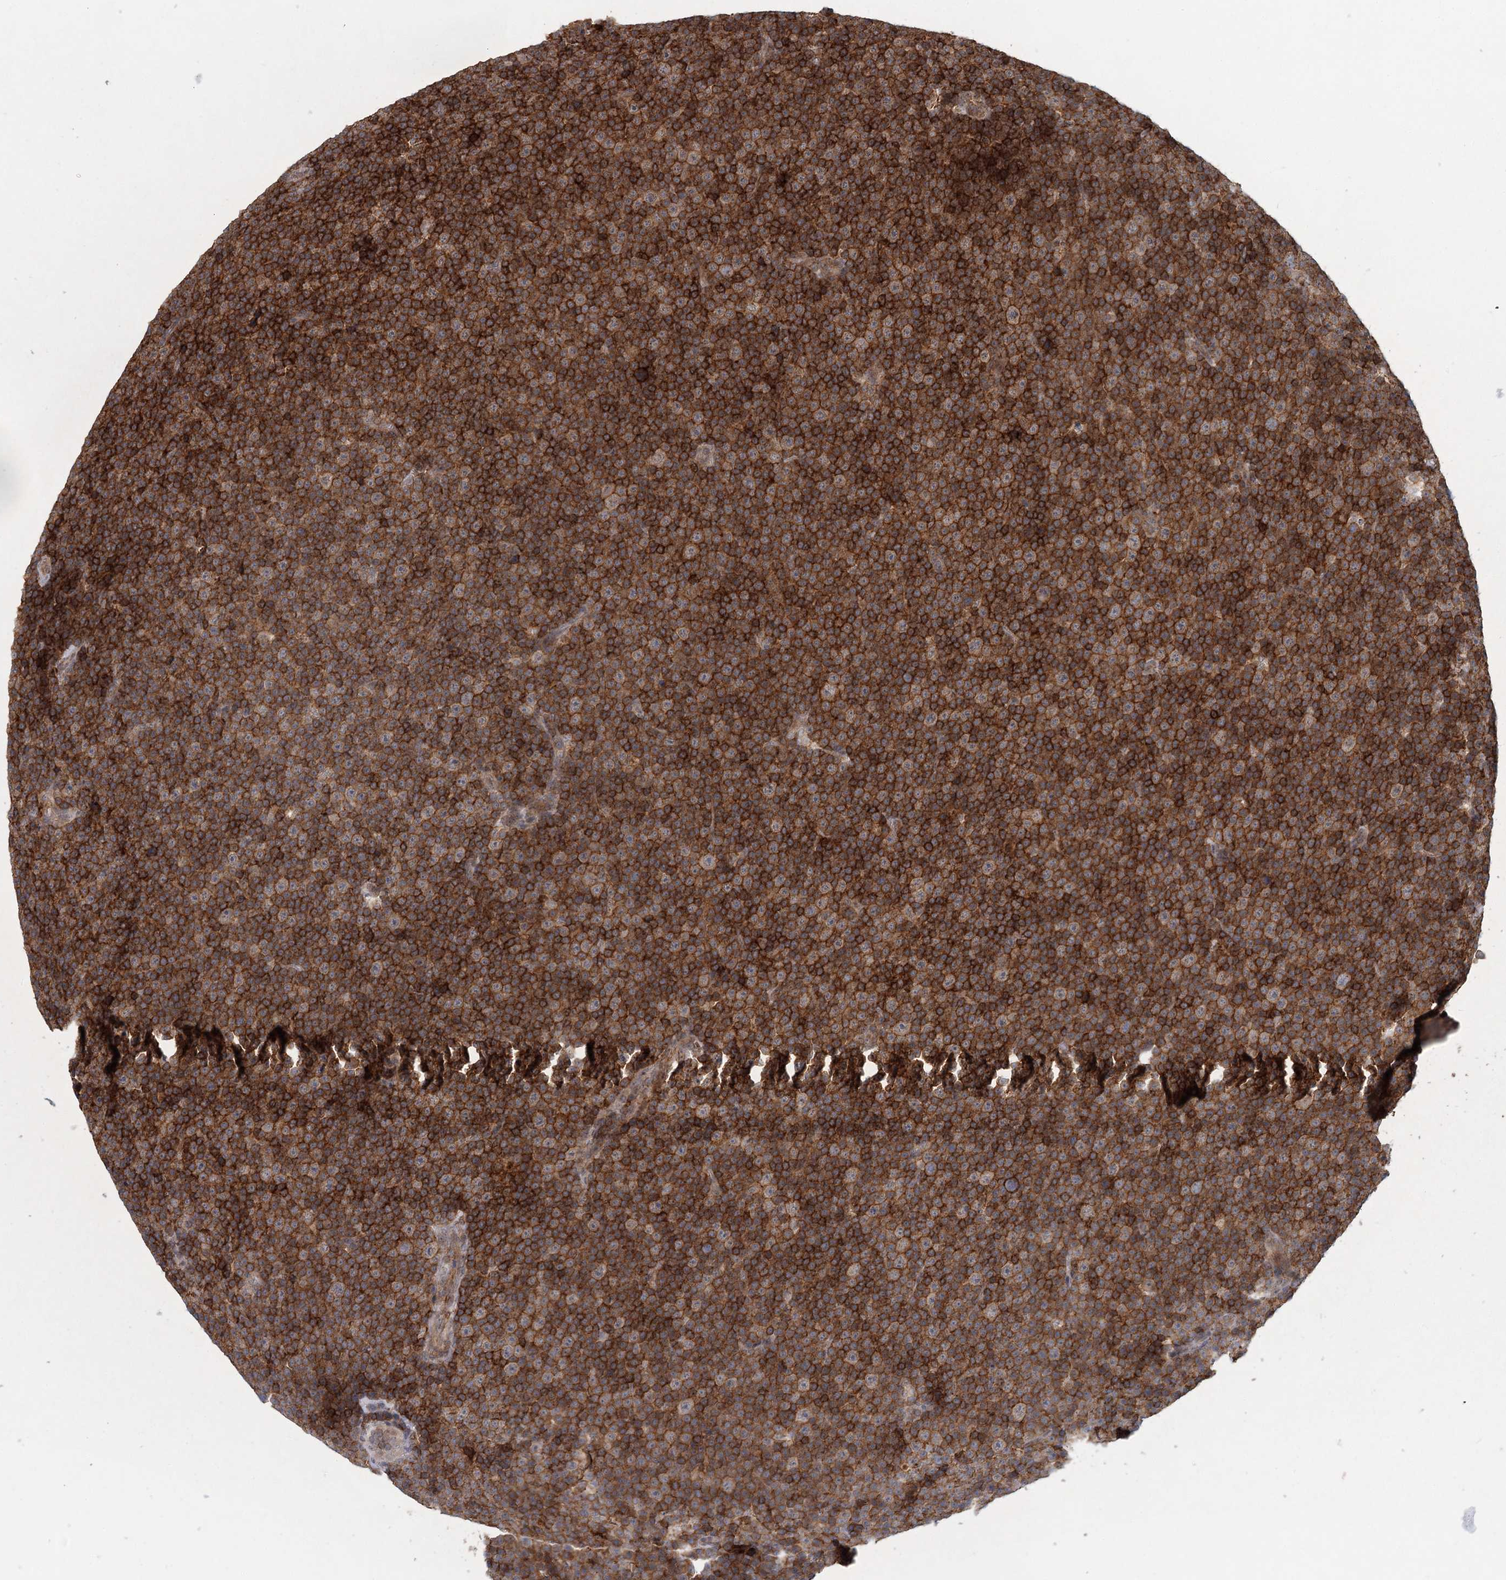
{"staining": {"intensity": "strong", "quantity": ">75%", "location": "cytoplasmic/membranous"}, "tissue": "lymphoma", "cell_type": "Tumor cells", "image_type": "cancer", "snomed": [{"axis": "morphology", "description": "Malignant lymphoma, non-Hodgkin's type, Low grade"}, {"axis": "topography", "description": "Lymph node"}], "caption": "Immunohistochemistry (IHC) of human low-grade malignant lymphoma, non-Hodgkin's type shows high levels of strong cytoplasmic/membranous staining in about >75% of tumor cells.", "gene": "CDC42SE2", "patient": {"sex": "female", "age": 67}}